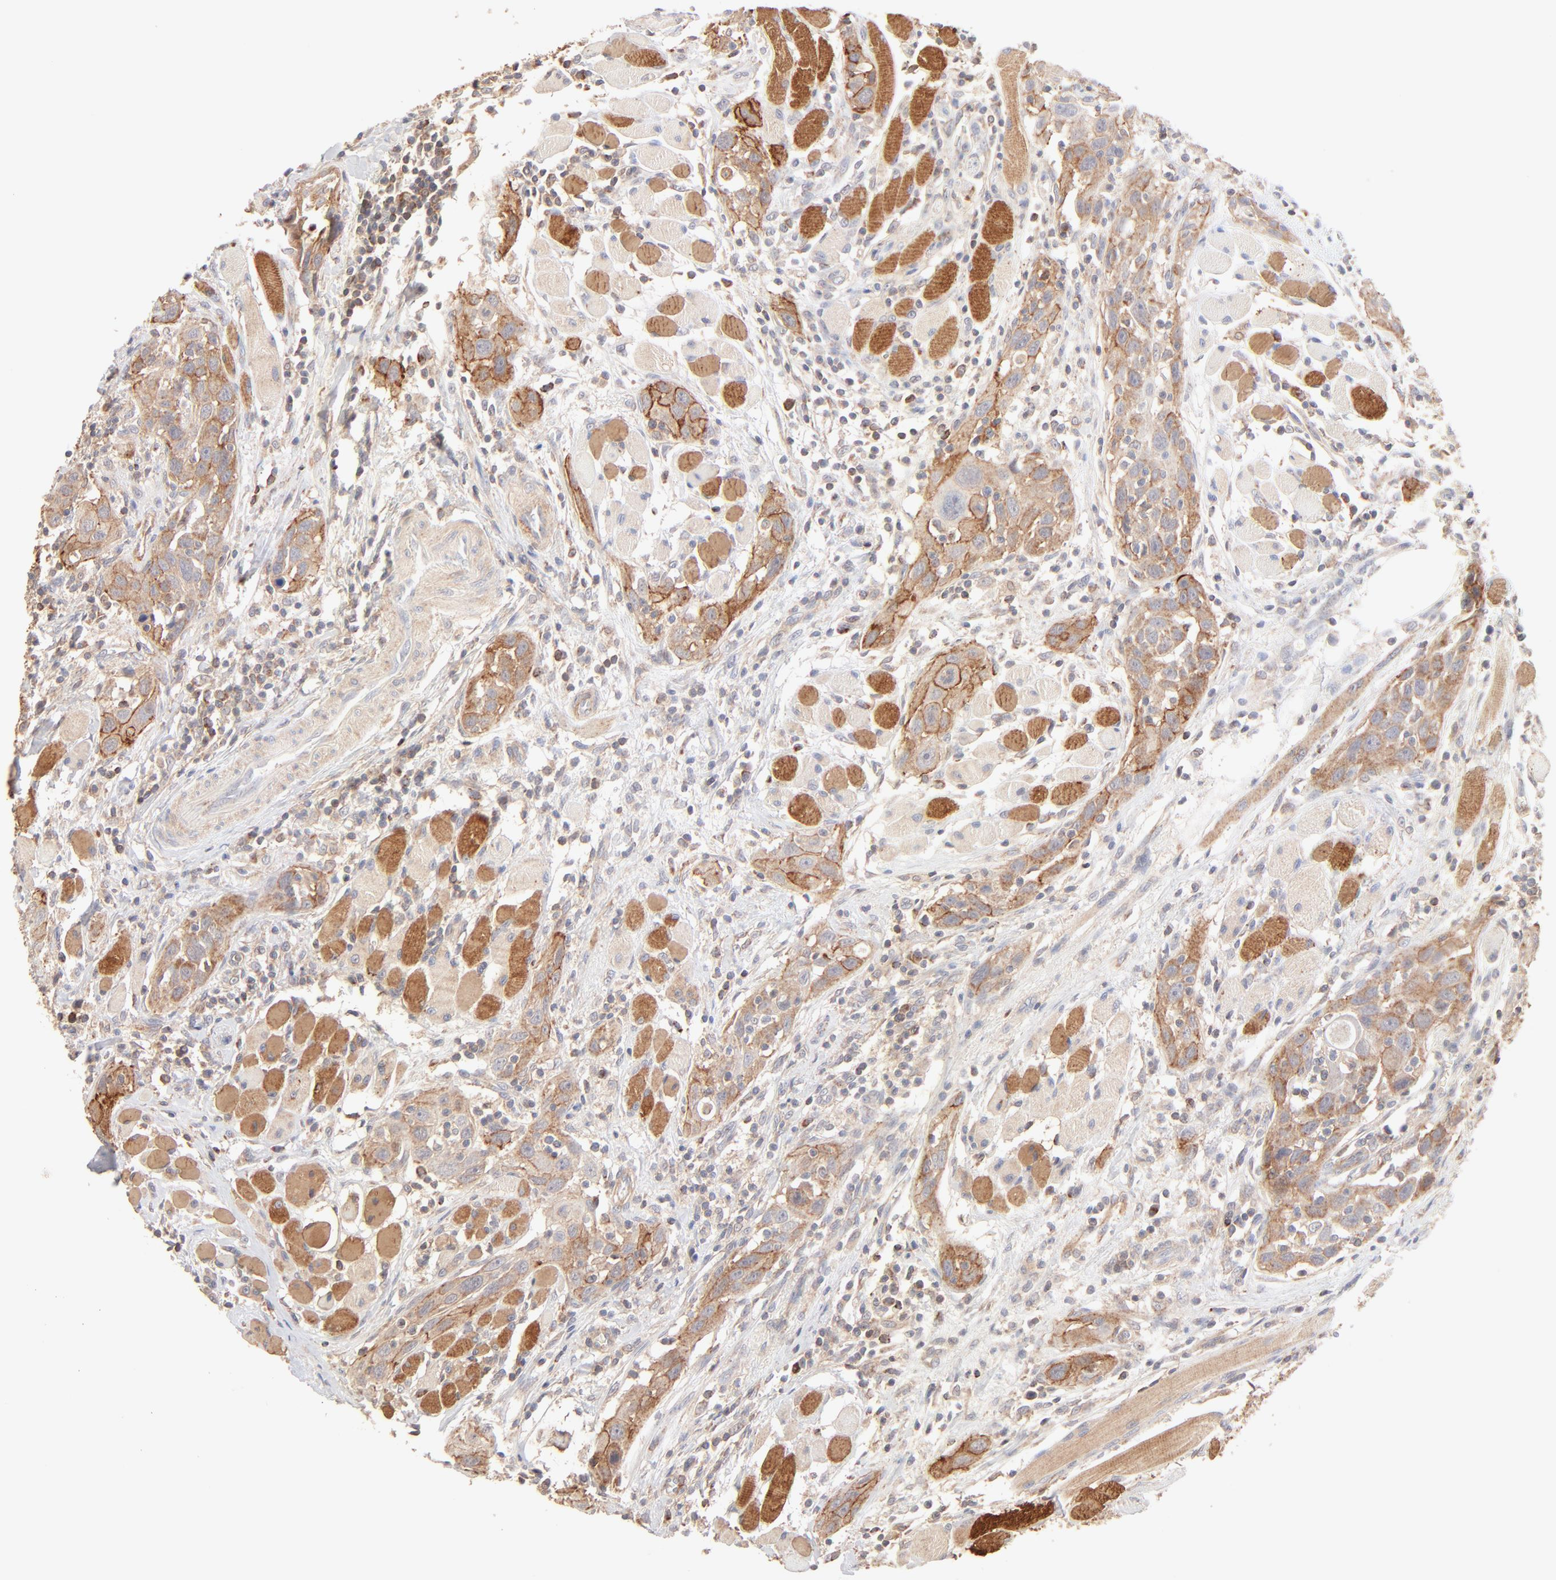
{"staining": {"intensity": "moderate", "quantity": ">75%", "location": "cytoplasmic/membranous"}, "tissue": "head and neck cancer", "cell_type": "Tumor cells", "image_type": "cancer", "snomed": [{"axis": "morphology", "description": "Squamous cell carcinoma, NOS"}, {"axis": "topography", "description": "Oral tissue"}, {"axis": "topography", "description": "Head-Neck"}], "caption": "Immunohistochemical staining of head and neck squamous cell carcinoma exhibits medium levels of moderate cytoplasmic/membranous positivity in about >75% of tumor cells. The staining was performed using DAB, with brown indicating positive protein expression. Nuclei are stained blue with hematoxylin.", "gene": "CSPG4", "patient": {"sex": "female", "age": 50}}